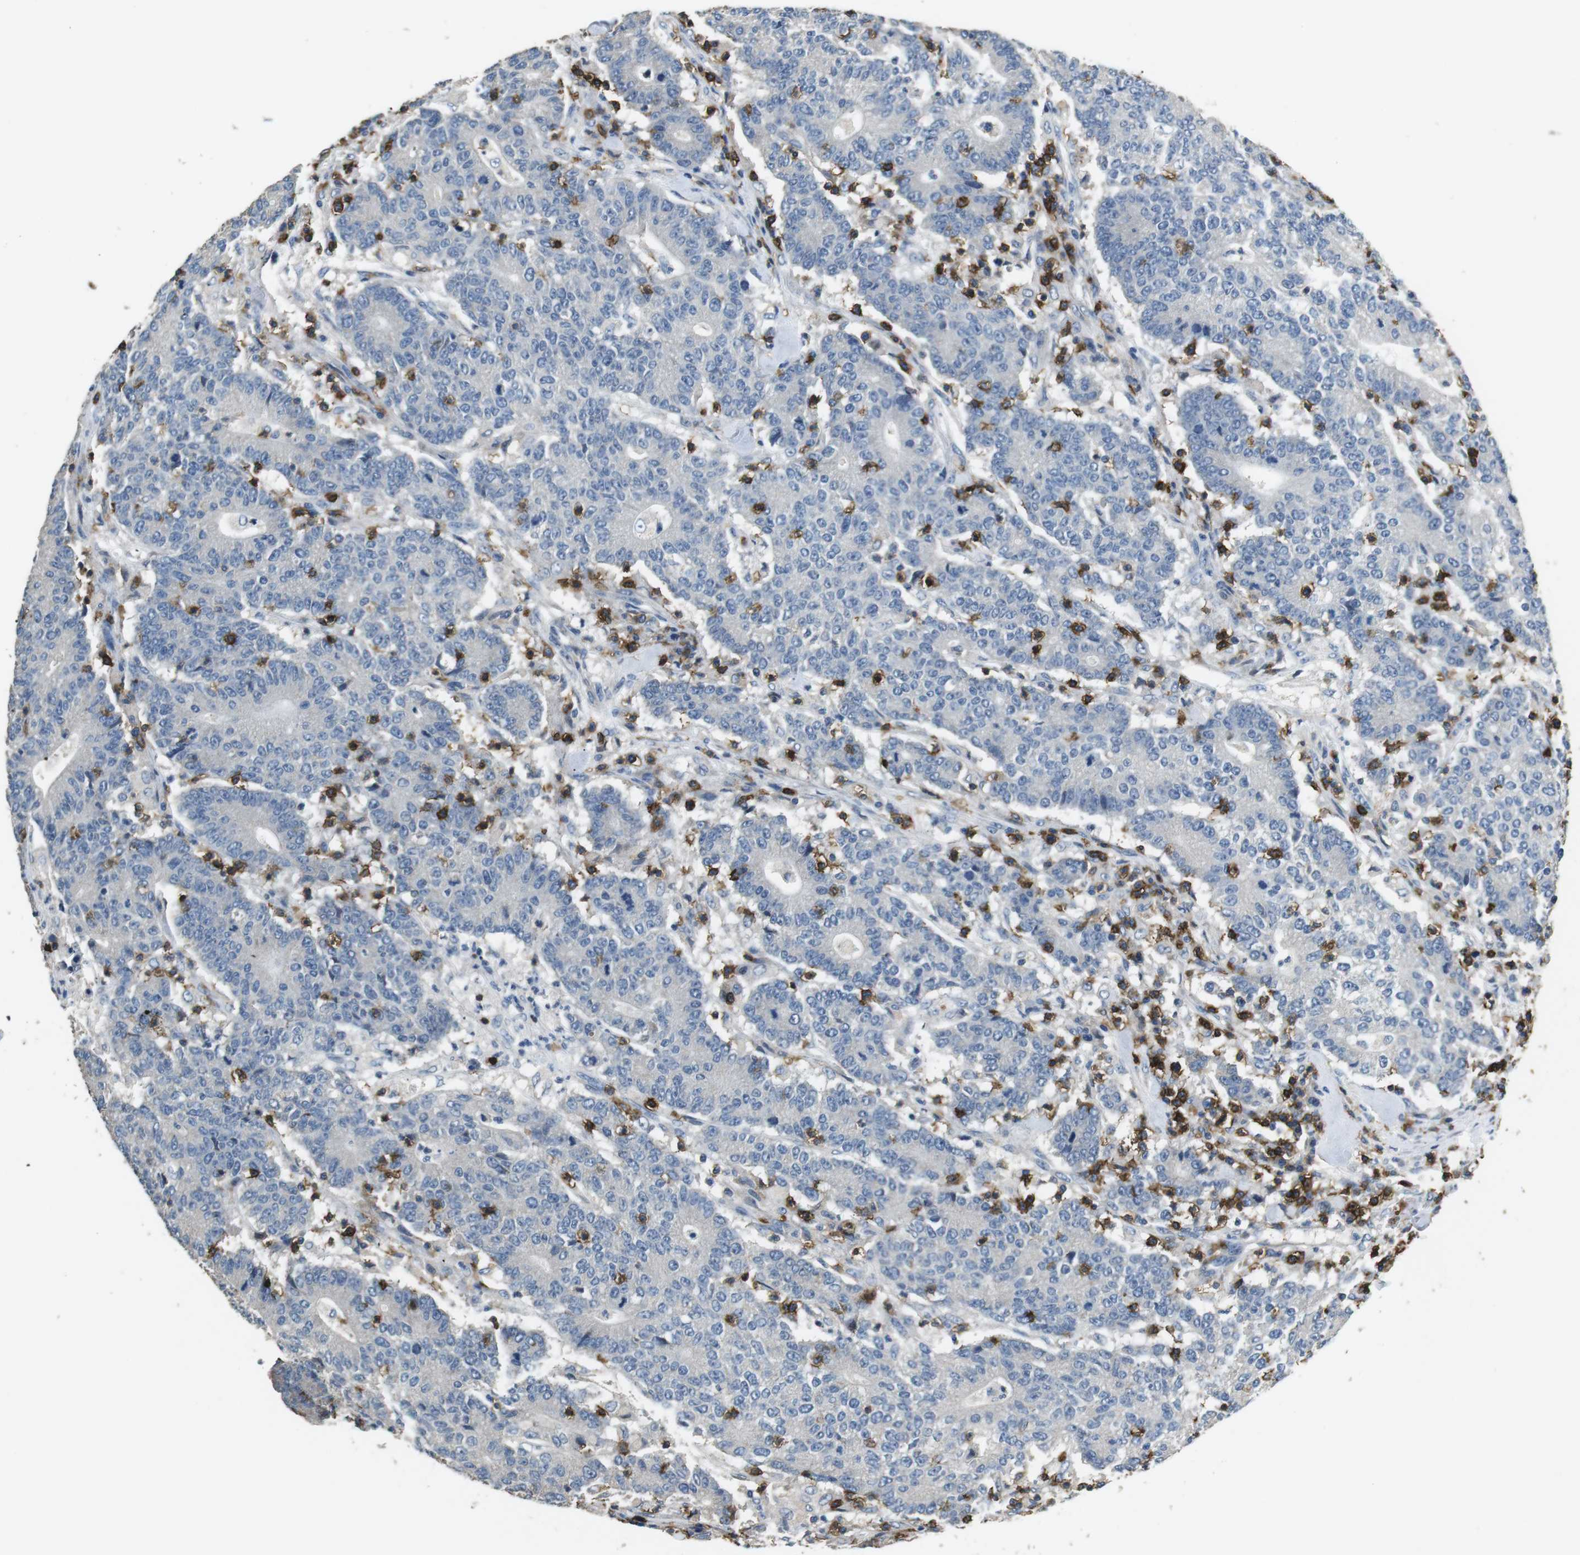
{"staining": {"intensity": "negative", "quantity": "none", "location": "none"}, "tissue": "colorectal cancer", "cell_type": "Tumor cells", "image_type": "cancer", "snomed": [{"axis": "morphology", "description": "Normal tissue, NOS"}, {"axis": "morphology", "description": "Adenocarcinoma, NOS"}, {"axis": "topography", "description": "Colon"}], "caption": "Colorectal cancer was stained to show a protein in brown. There is no significant staining in tumor cells. (DAB (3,3'-diaminobenzidine) immunohistochemistry visualized using brightfield microscopy, high magnification).", "gene": "CD6", "patient": {"sex": "female", "age": 75}}